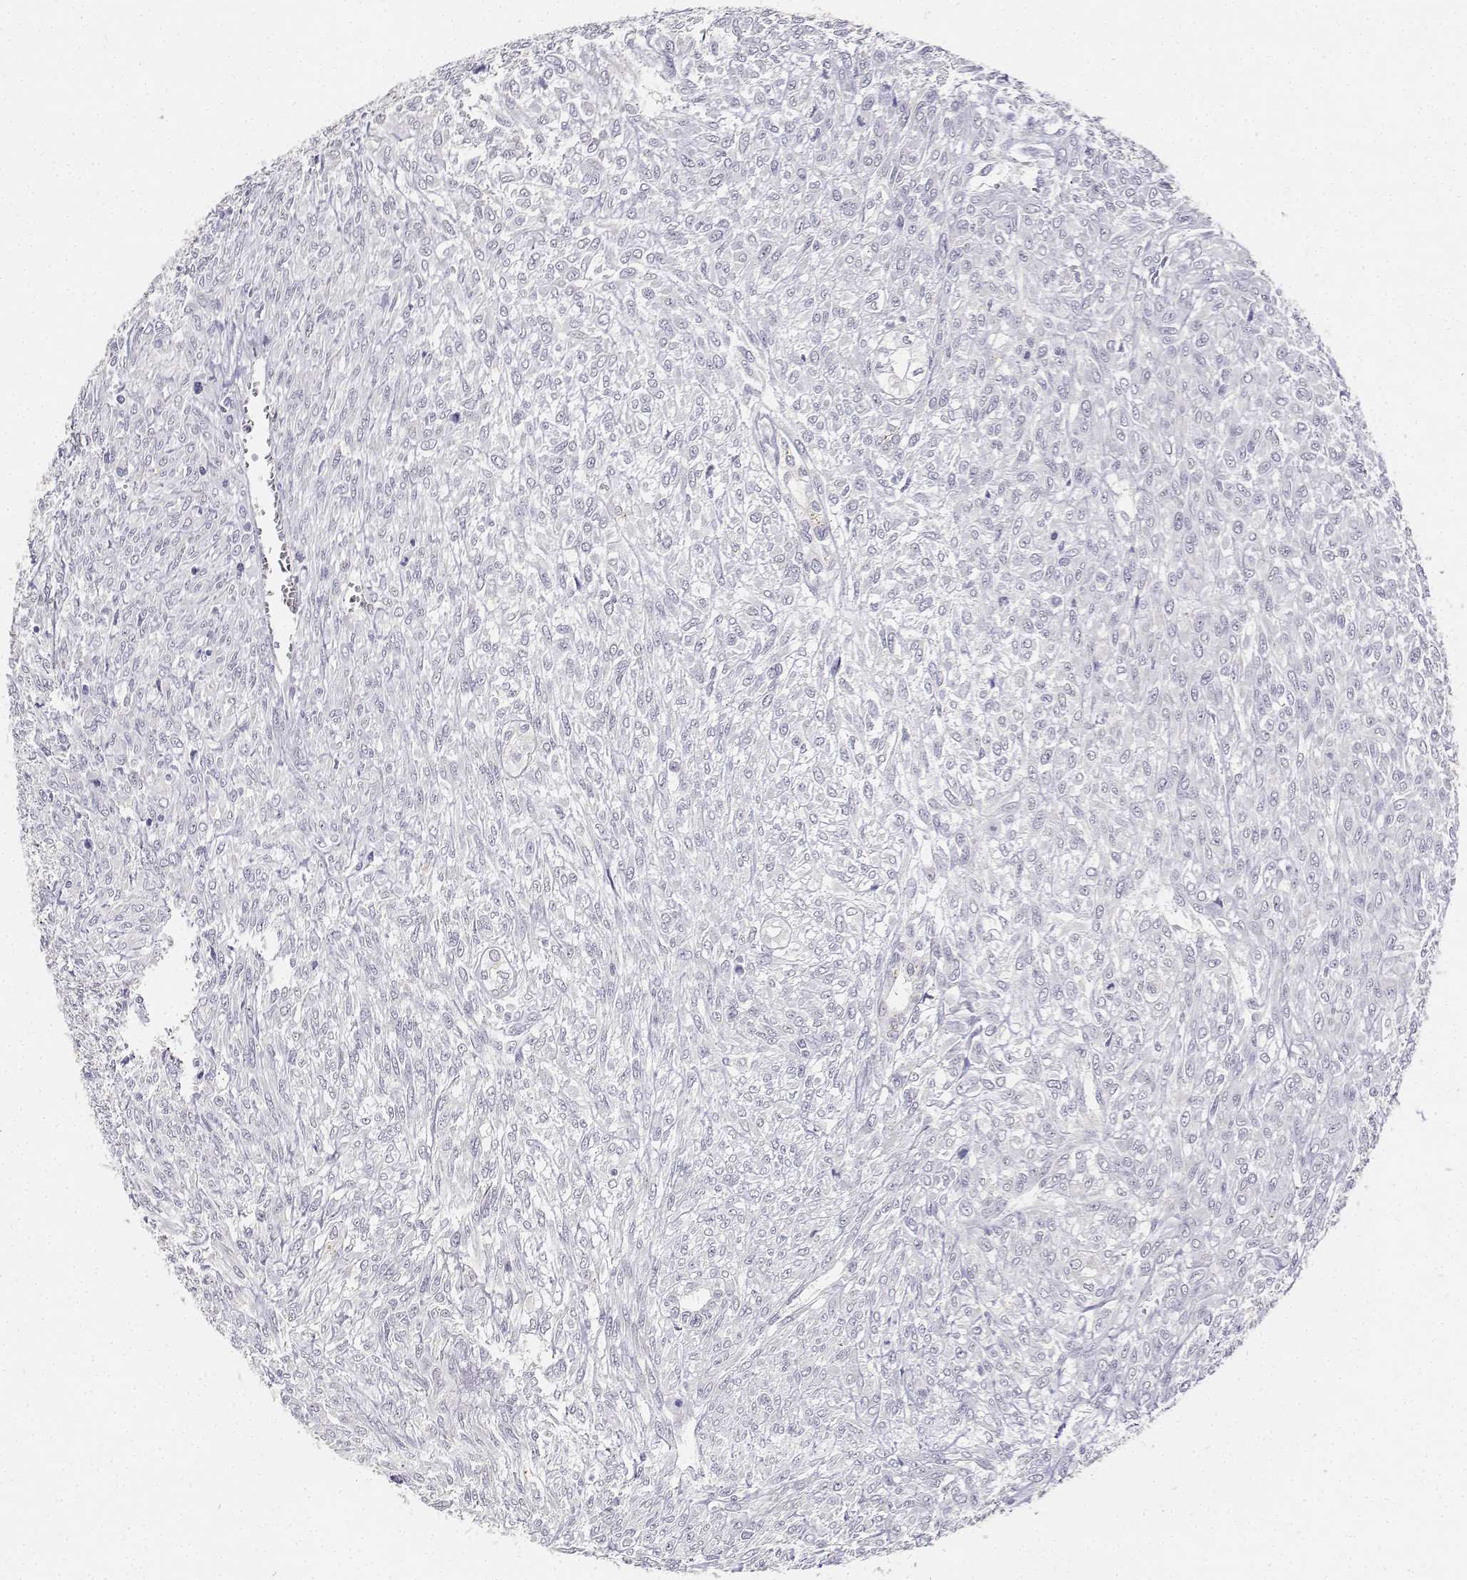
{"staining": {"intensity": "negative", "quantity": "none", "location": "none"}, "tissue": "renal cancer", "cell_type": "Tumor cells", "image_type": "cancer", "snomed": [{"axis": "morphology", "description": "Adenocarcinoma, NOS"}, {"axis": "topography", "description": "Kidney"}], "caption": "A micrograph of adenocarcinoma (renal) stained for a protein demonstrates no brown staining in tumor cells.", "gene": "PAEP", "patient": {"sex": "male", "age": 58}}